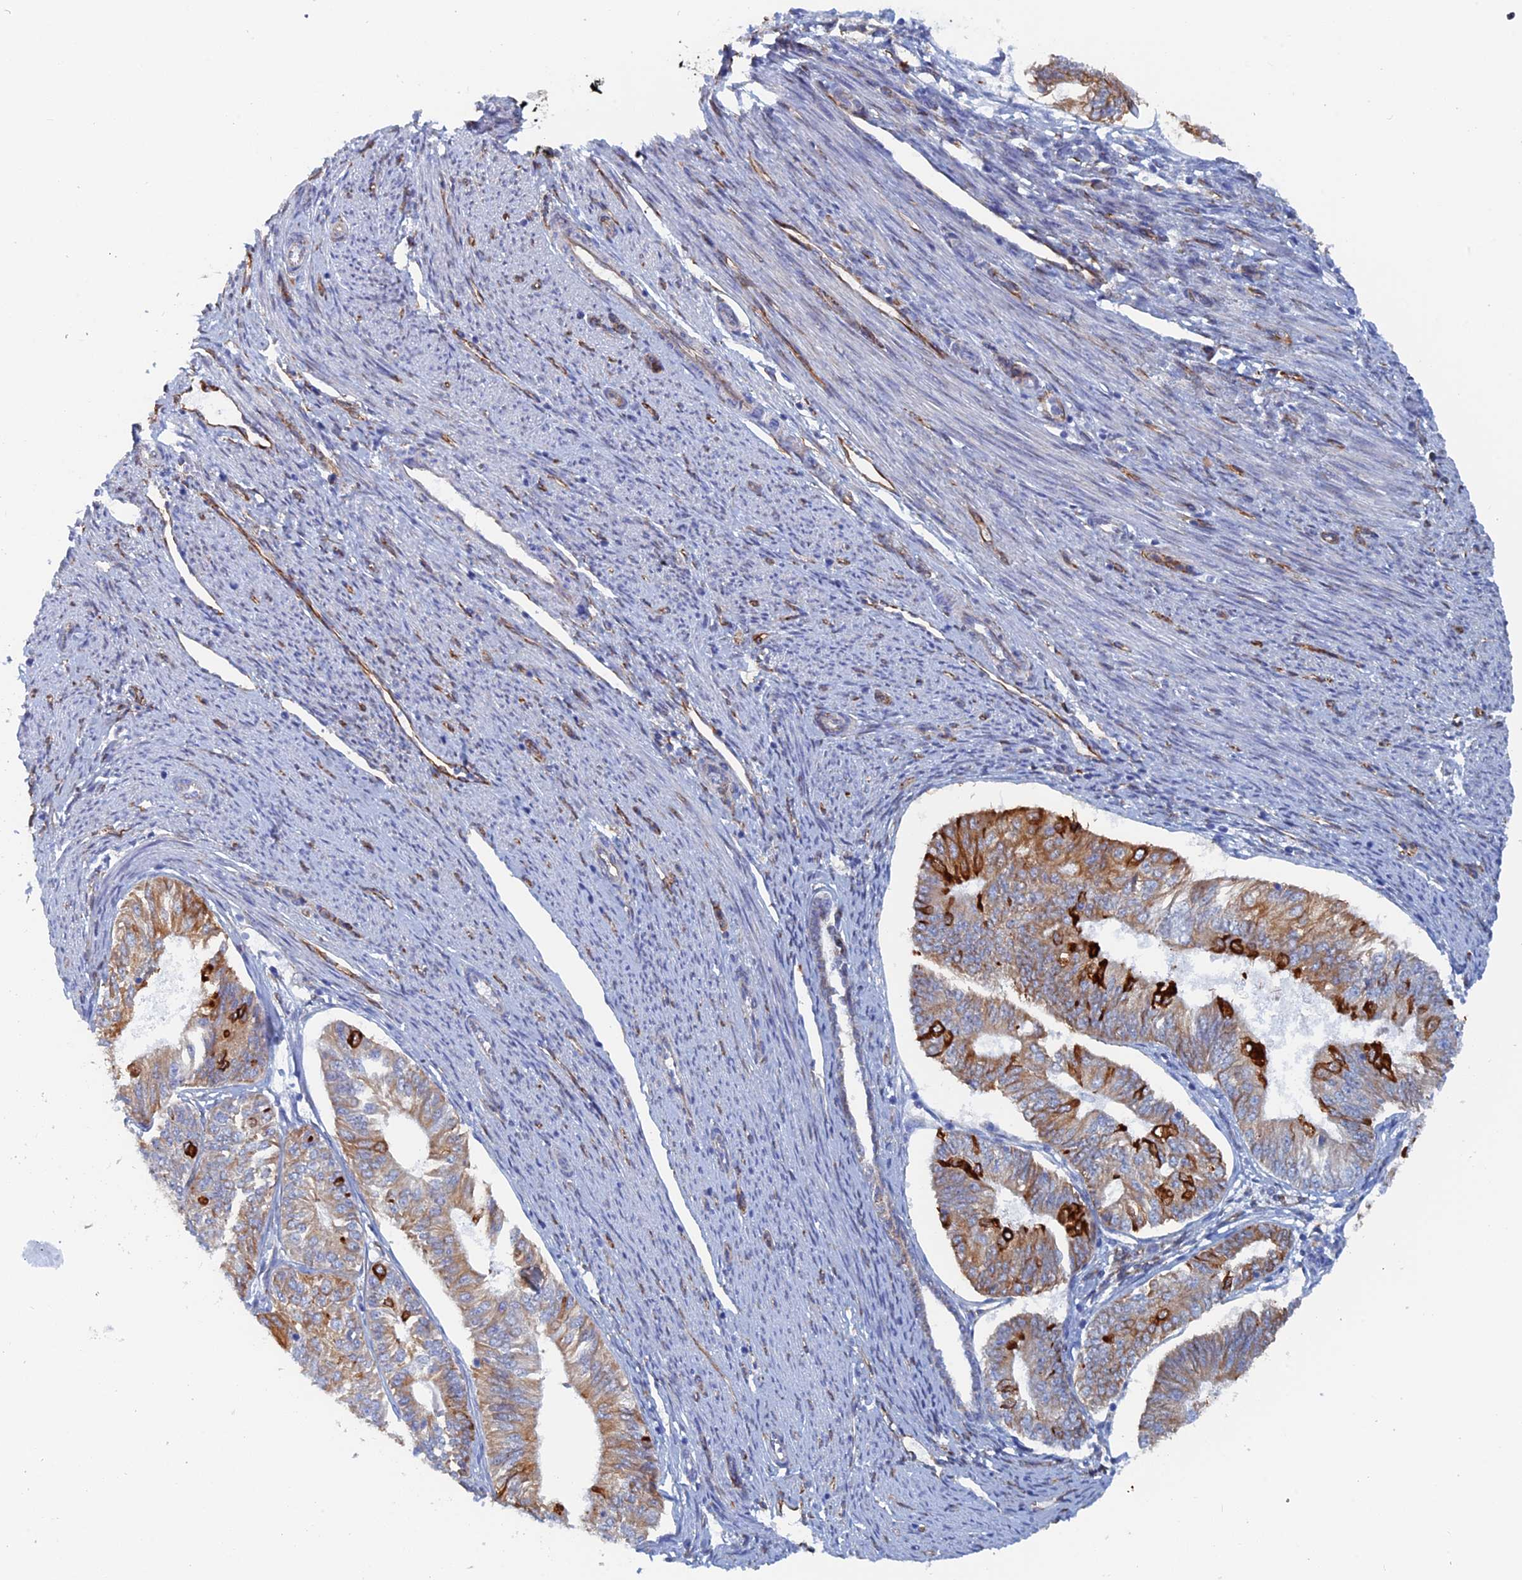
{"staining": {"intensity": "strong", "quantity": "25%-75%", "location": "cytoplasmic/membranous"}, "tissue": "endometrial cancer", "cell_type": "Tumor cells", "image_type": "cancer", "snomed": [{"axis": "morphology", "description": "Adenocarcinoma, NOS"}, {"axis": "topography", "description": "Endometrium"}], "caption": "Protein expression analysis of endometrial adenocarcinoma reveals strong cytoplasmic/membranous positivity in about 25%-75% of tumor cells.", "gene": "COG7", "patient": {"sex": "female", "age": 58}}